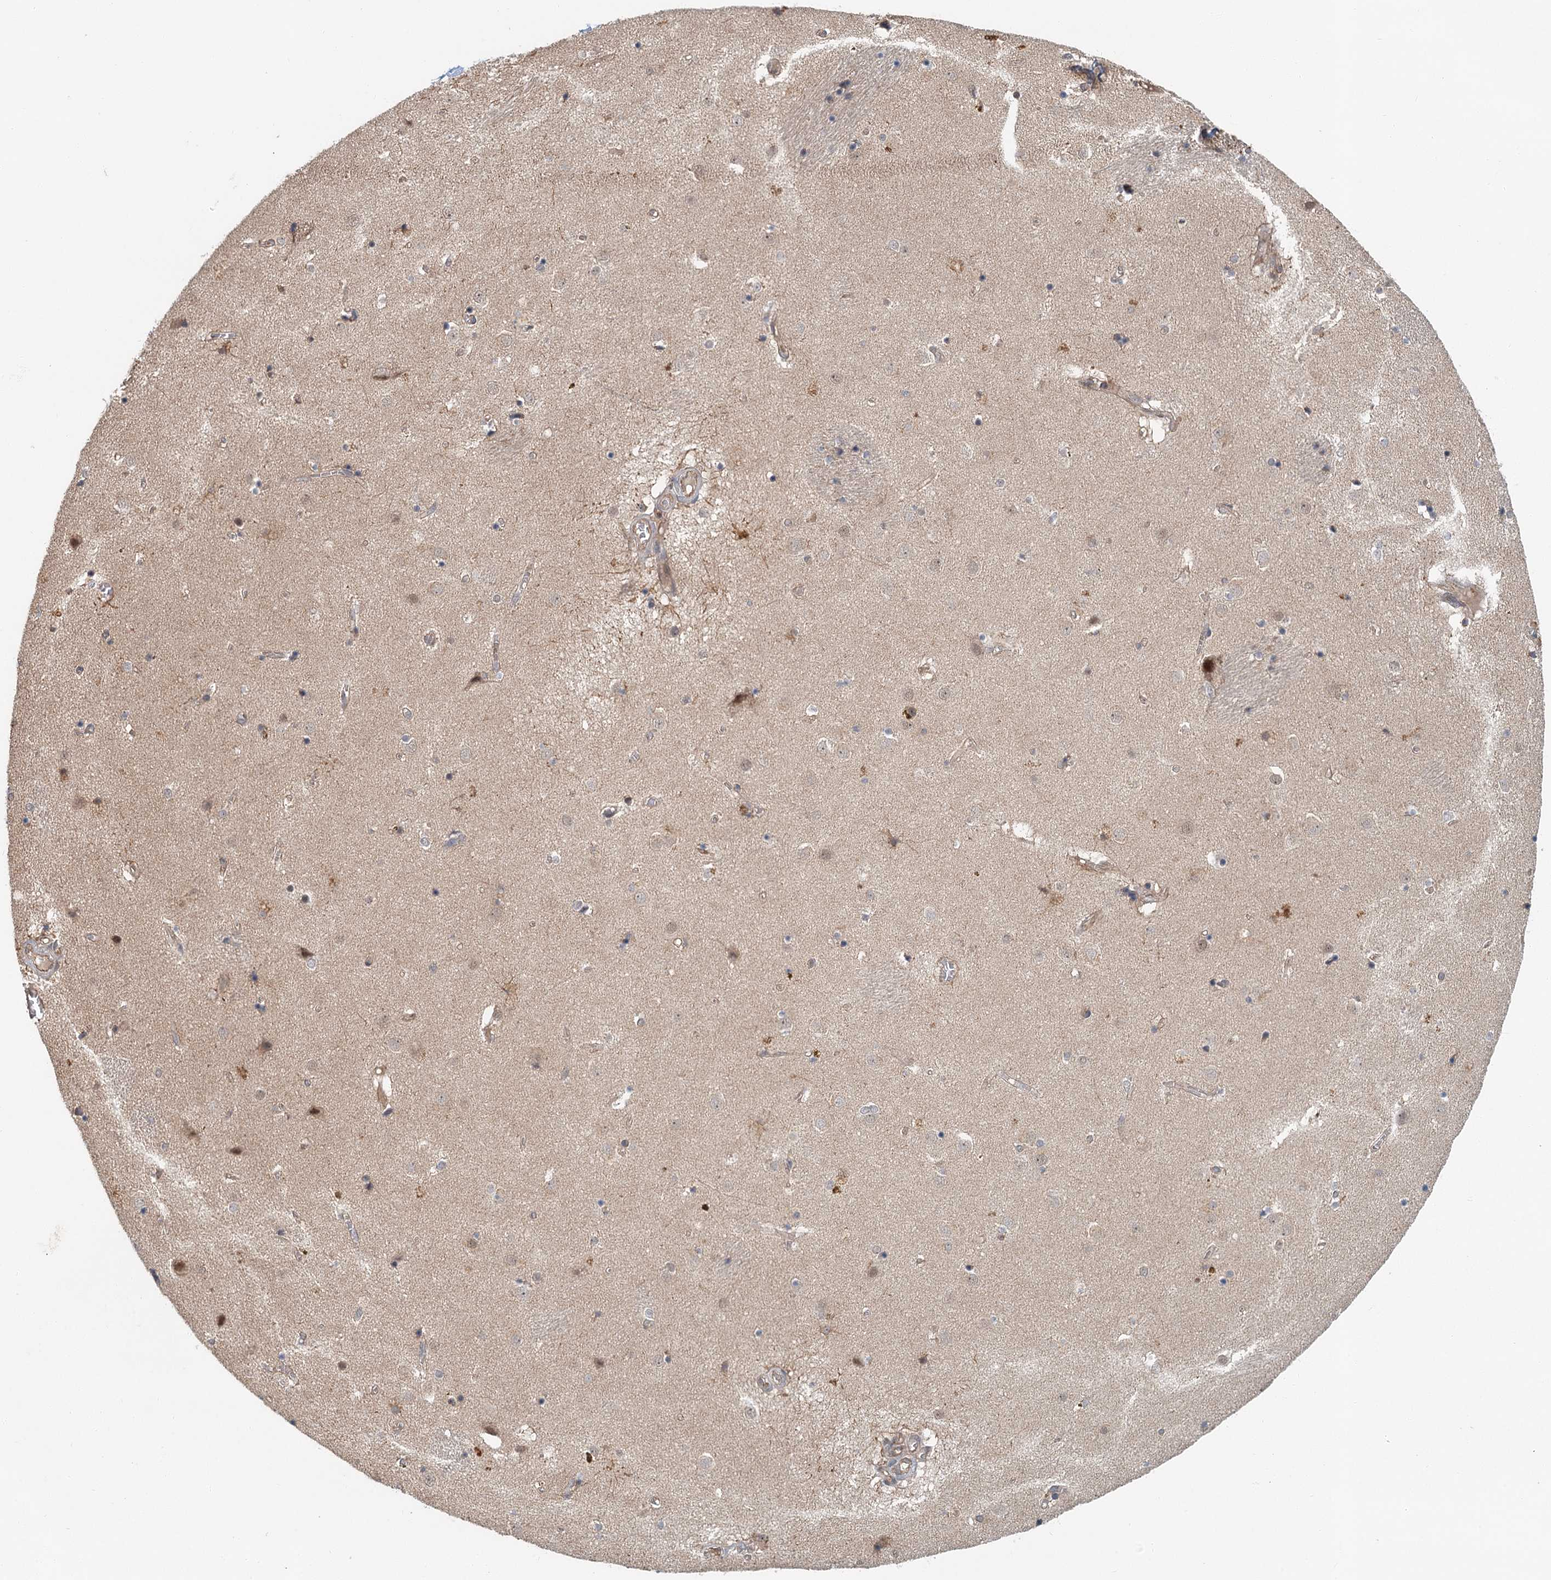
{"staining": {"intensity": "negative", "quantity": "none", "location": "none"}, "tissue": "caudate", "cell_type": "Glial cells", "image_type": "normal", "snomed": [{"axis": "morphology", "description": "Normal tissue, NOS"}, {"axis": "topography", "description": "Lateral ventricle wall"}], "caption": "Photomicrograph shows no significant protein expression in glial cells of unremarkable caudate.", "gene": "ZNF527", "patient": {"sex": "male", "age": 70}}